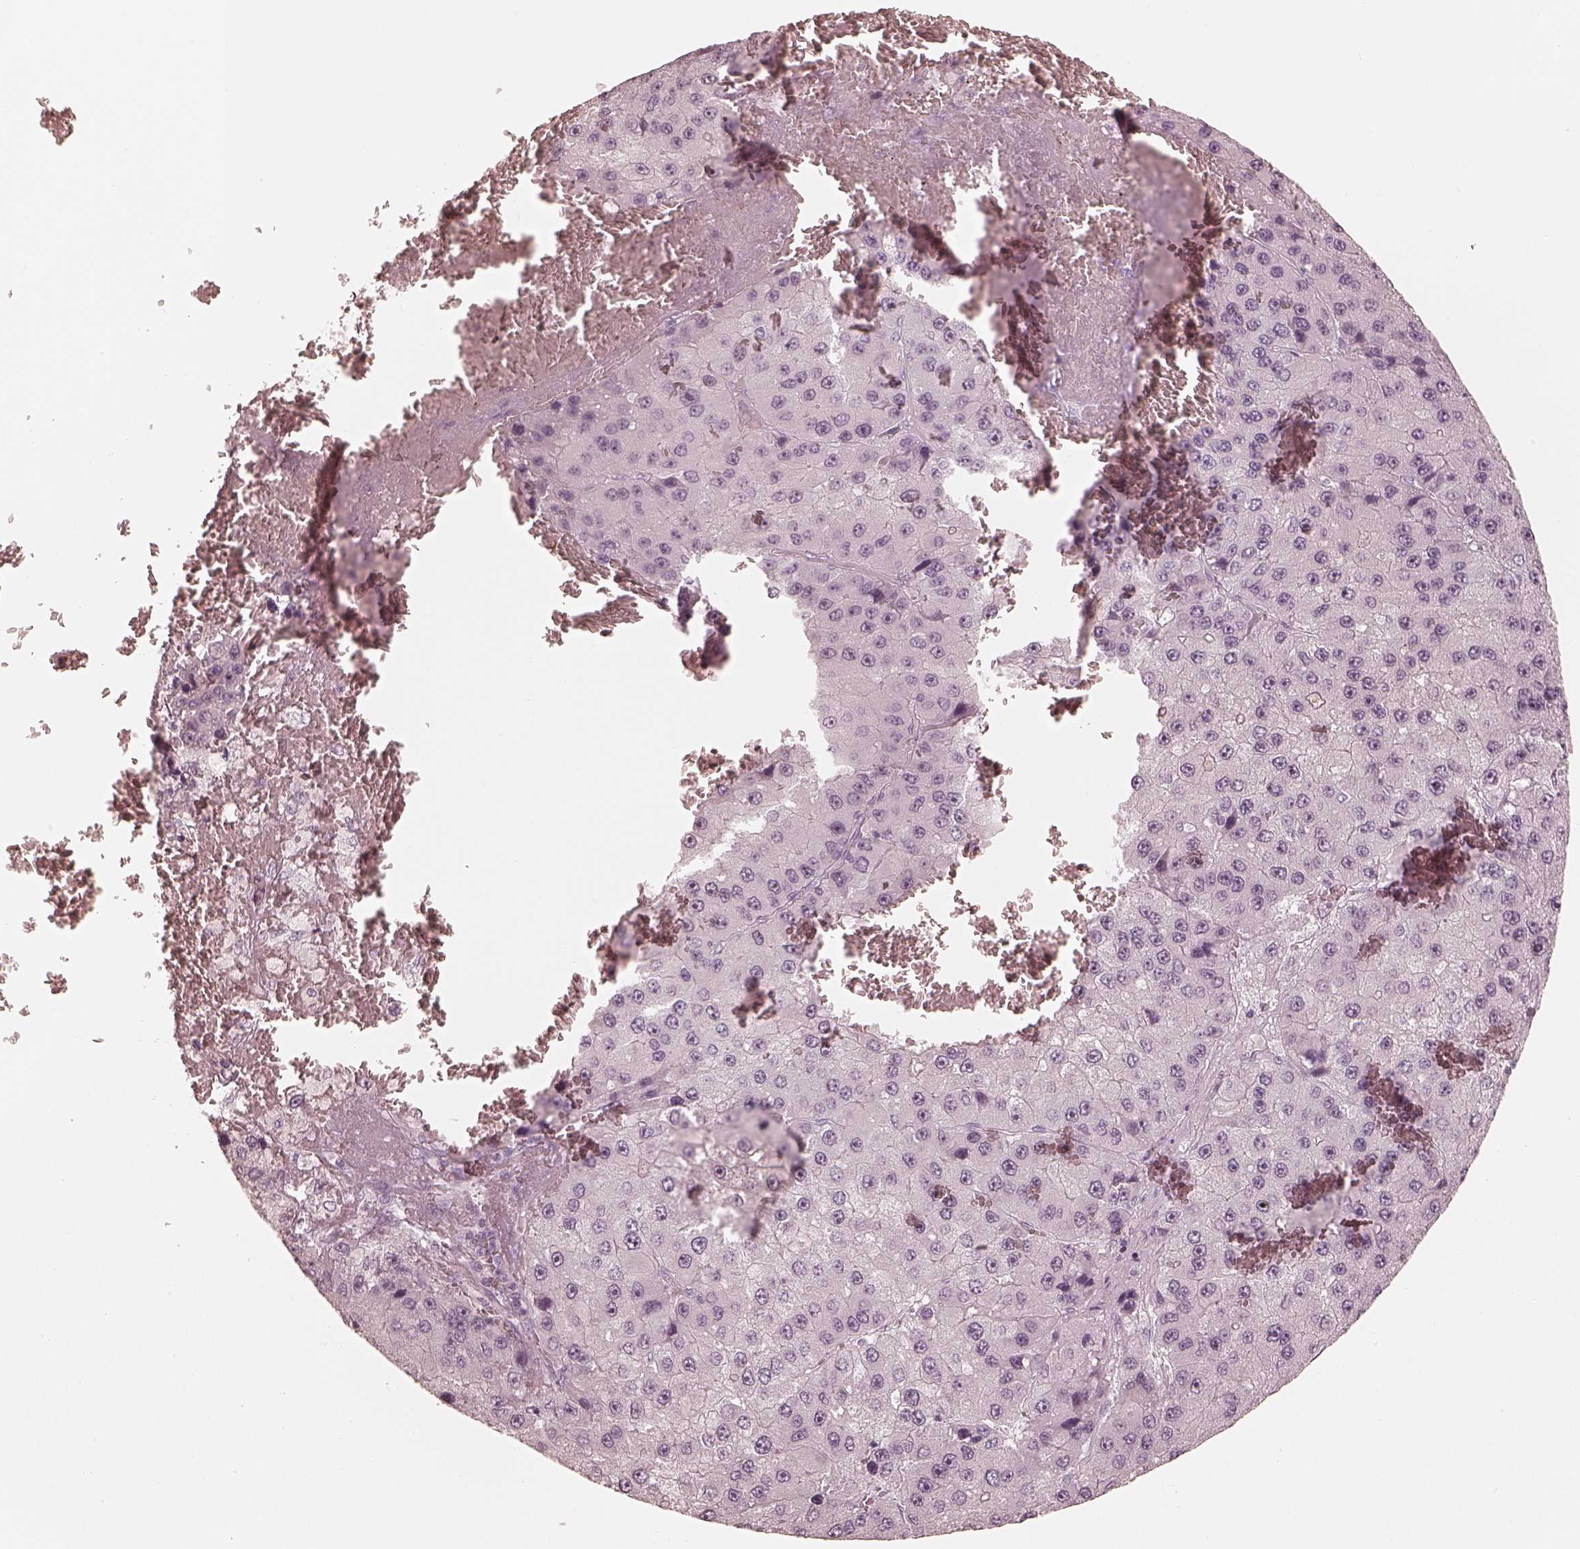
{"staining": {"intensity": "negative", "quantity": "none", "location": "none"}, "tissue": "liver cancer", "cell_type": "Tumor cells", "image_type": "cancer", "snomed": [{"axis": "morphology", "description": "Carcinoma, Hepatocellular, NOS"}, {"axis": "topography", "description": "Liver"}], "caption": "Tumor cells show no significant staining in liver hepatocellular carcinoma.", "gene": "CALR3", "patient": {"sex": "female", "age": 73}}